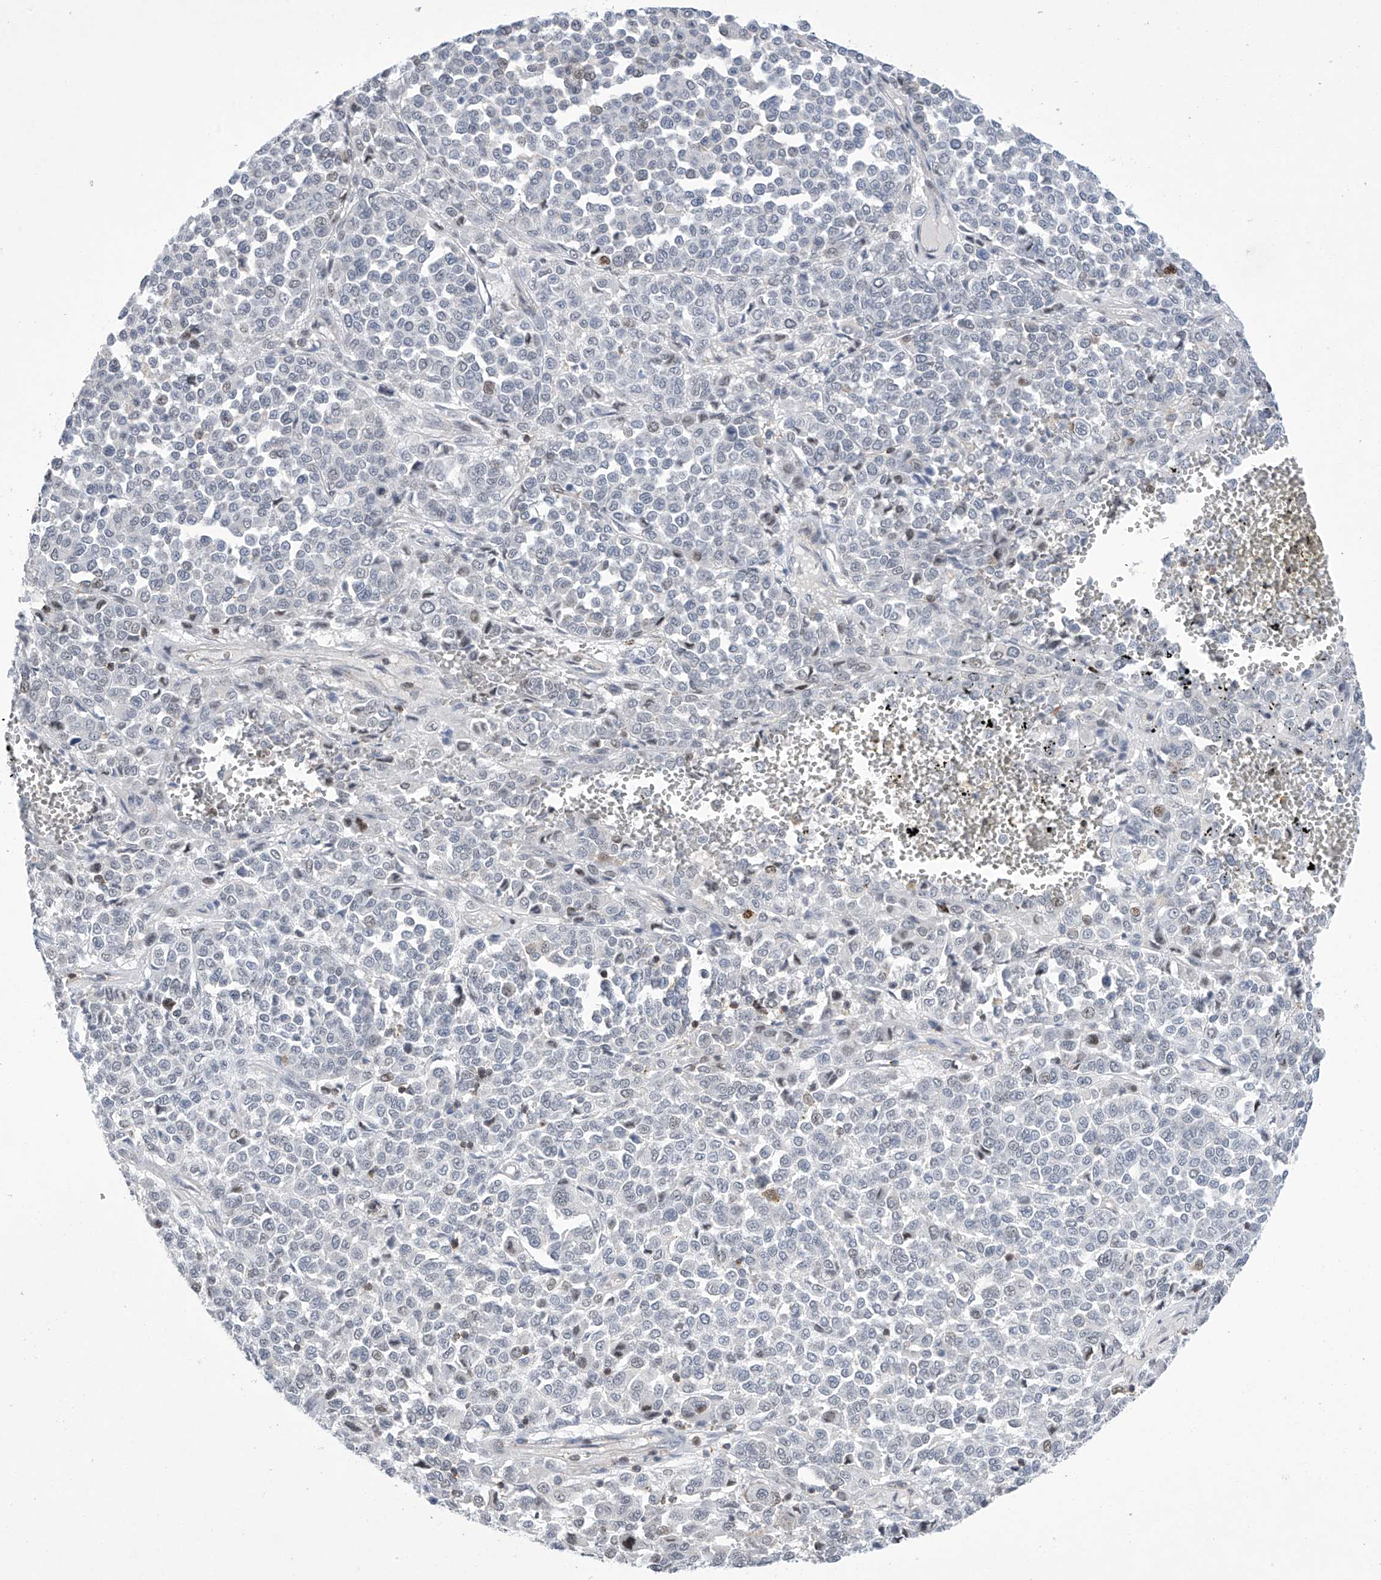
{"staining": {"intensity": "negative", "quantity": "none", "location": "none"}, "tissue": "melanoma", "cell_type": "Tumor cells", "image_type": "cancer", "snomed": [{"axis": "morphology", "description": "Malignant melanoma, Metastatic site"}, {"axis": "topography", "description": "Pancreas"}], "caption": "IHC of malignant melanoma (metastatic site) reveals no positivity in tumor cells.", "gene": "MSL3", "patient": {"sex": "female", "age": 30}}